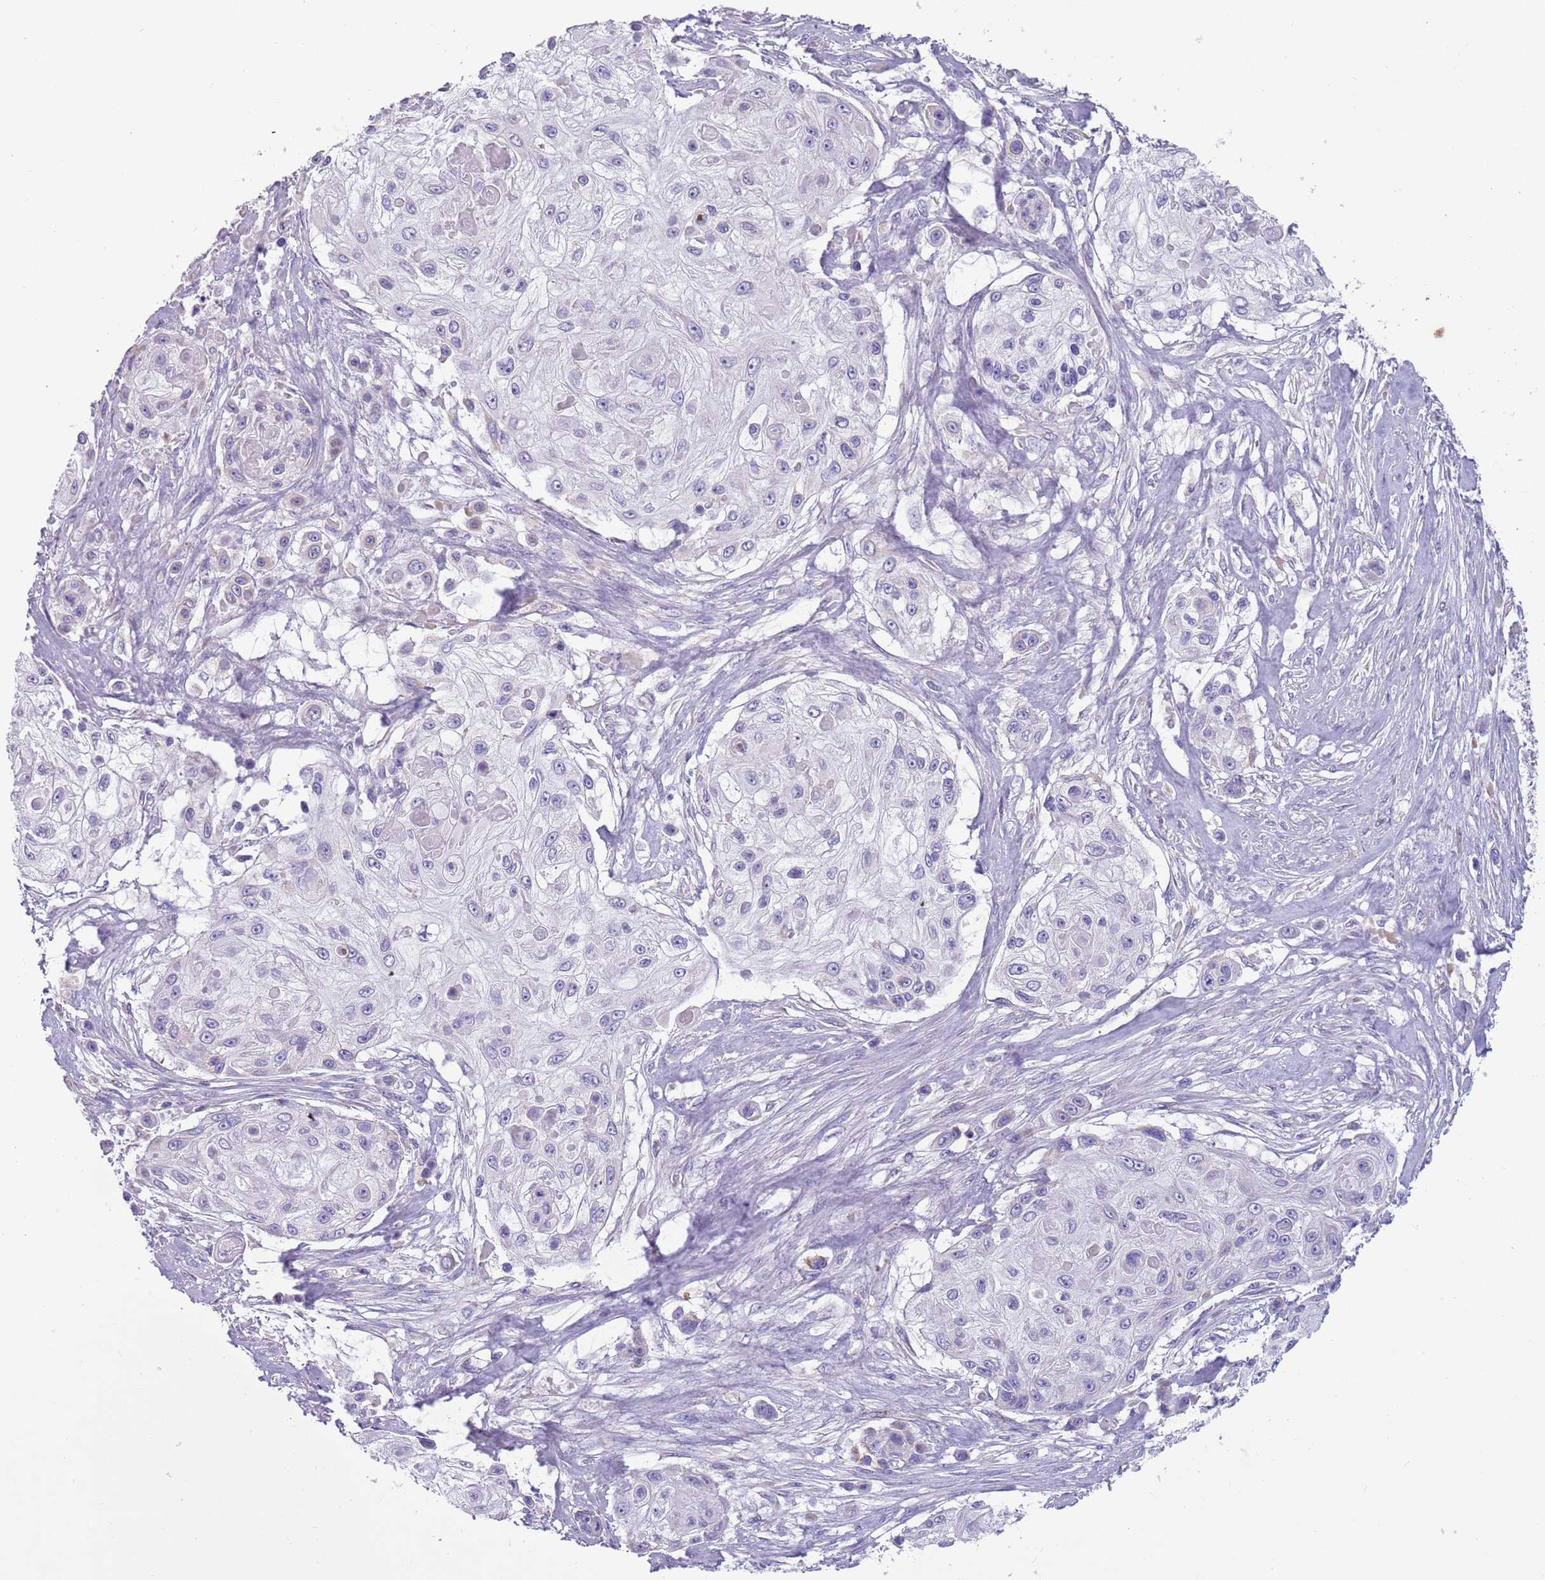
{"staining": {"intensity": "negative", "quantity": "none", "location": "none"}, "tissue": "skin cancer", "cell_type": "Tumor cells", "image_type": "cancer", "snomed": [{"axis": "morphology", "description": "Squamous cell carcinoma, NOS"}, {"axis": "topography", "description": "Skin"}], "caption": "IHC image of neoplastic tissue: skin cancer stained with DAB shows no significant protein staining in tumor cells. (Stains: DAB (3,3'-diaminobenzidine) immunohistochemistry with hematoxylin counter stain, Microscopy: brightfield microscopy at high magnification).", "gene": "RNF222", "patient": {"sex": "male", "age": 67}}